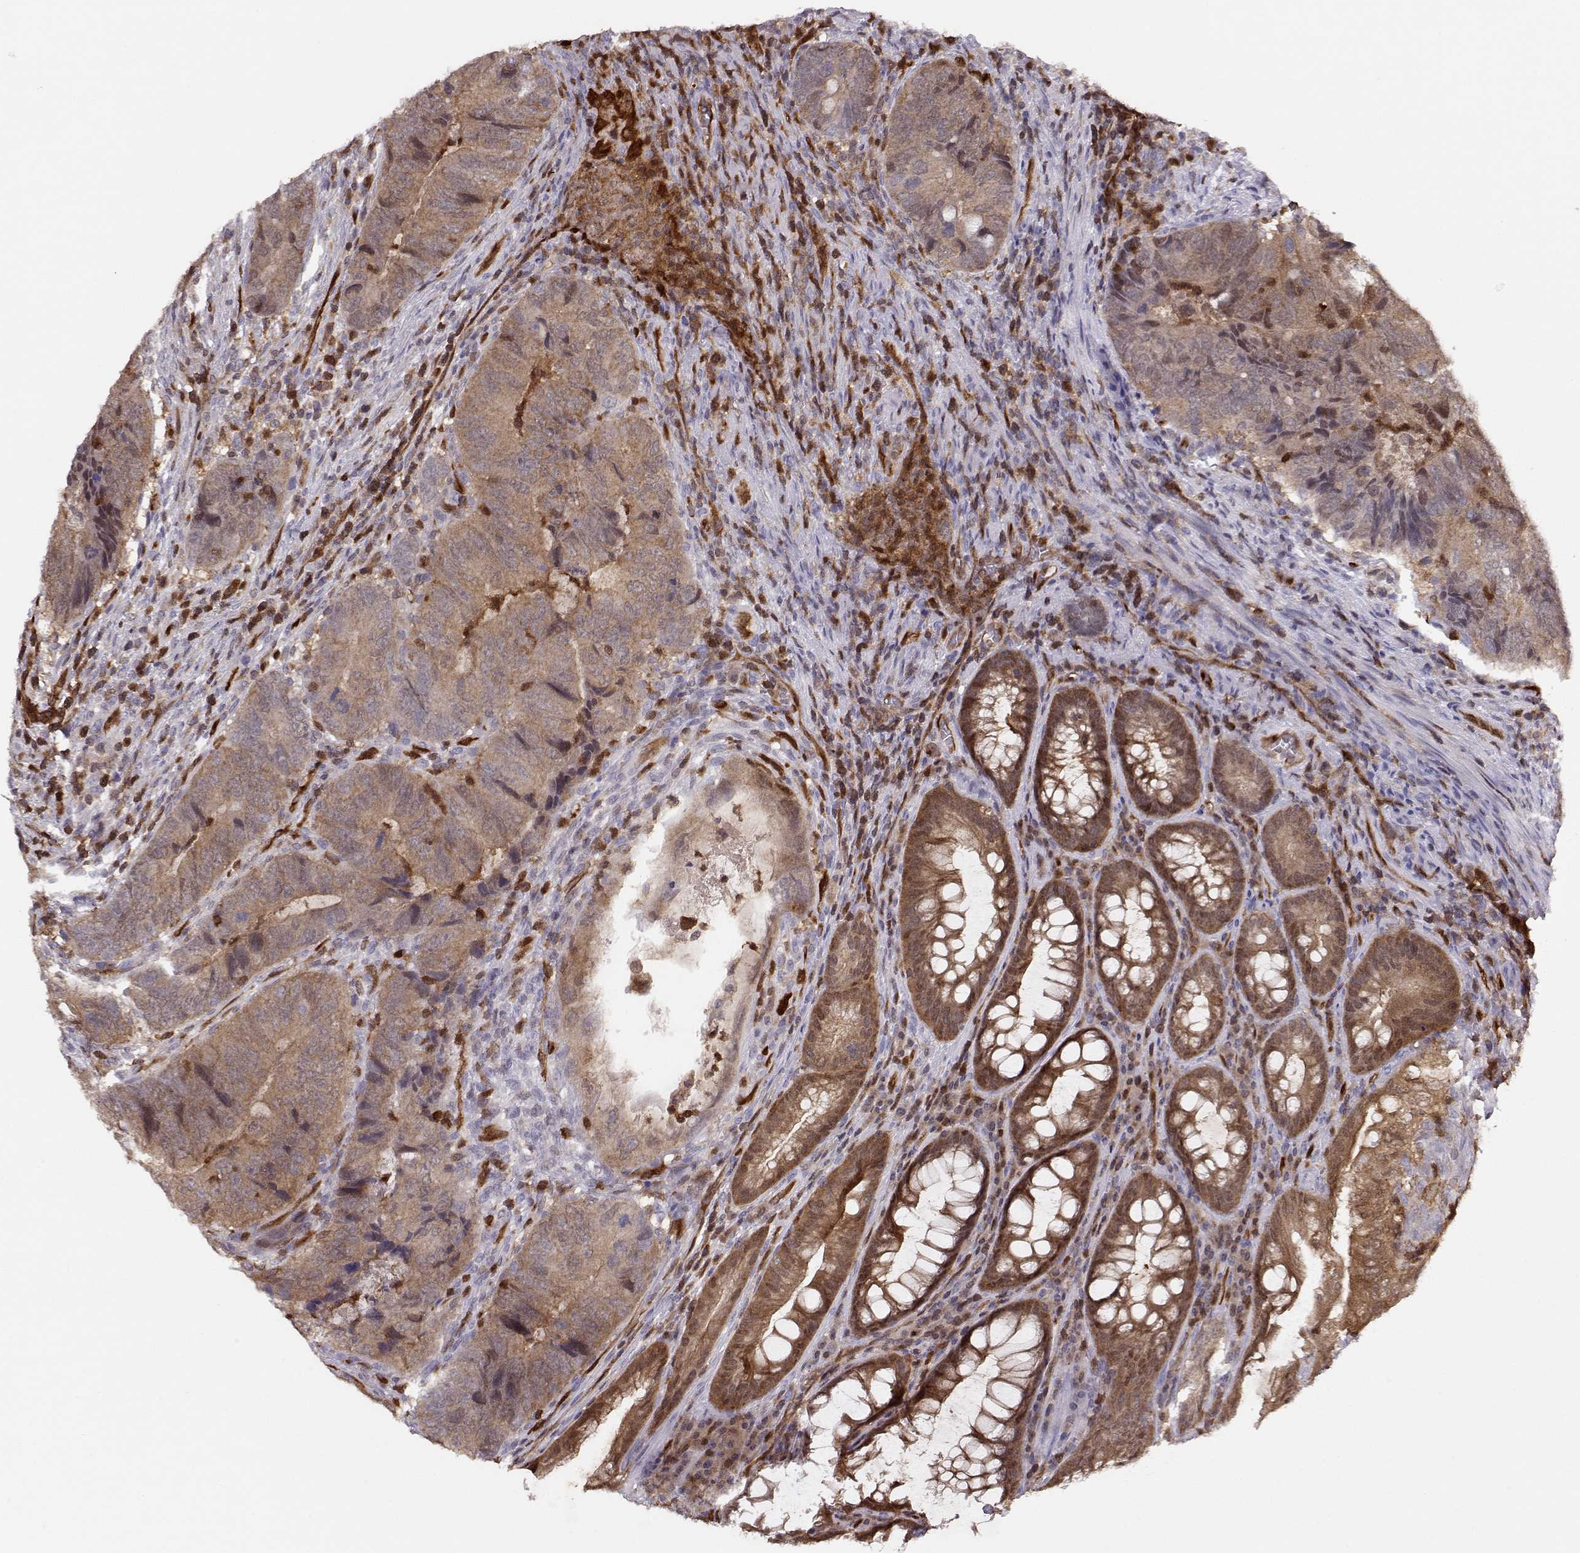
{"staining": {"intensity": "moderate", "quantity": ">75%", "location": "cytoplasmic/membranous"}, "tissue": "colorectal cancer", "cell_type": "Tumor cells", "image_type": "cancer", "snomed": [{"axis": "morphology", "description": "Adenocarcinoma, NOS"}, {"axis": "topography", "description": "Colon"}], "caption": "A high-resolution histopathology image shows immunohistochemistry (IHC) staining of colorectal cancer, which reveals moderate cytoplasmic/membranous expression in about >75% of tumor cells.", "gene": "PNP", "patient": {"sex": "male", "age": 79}}